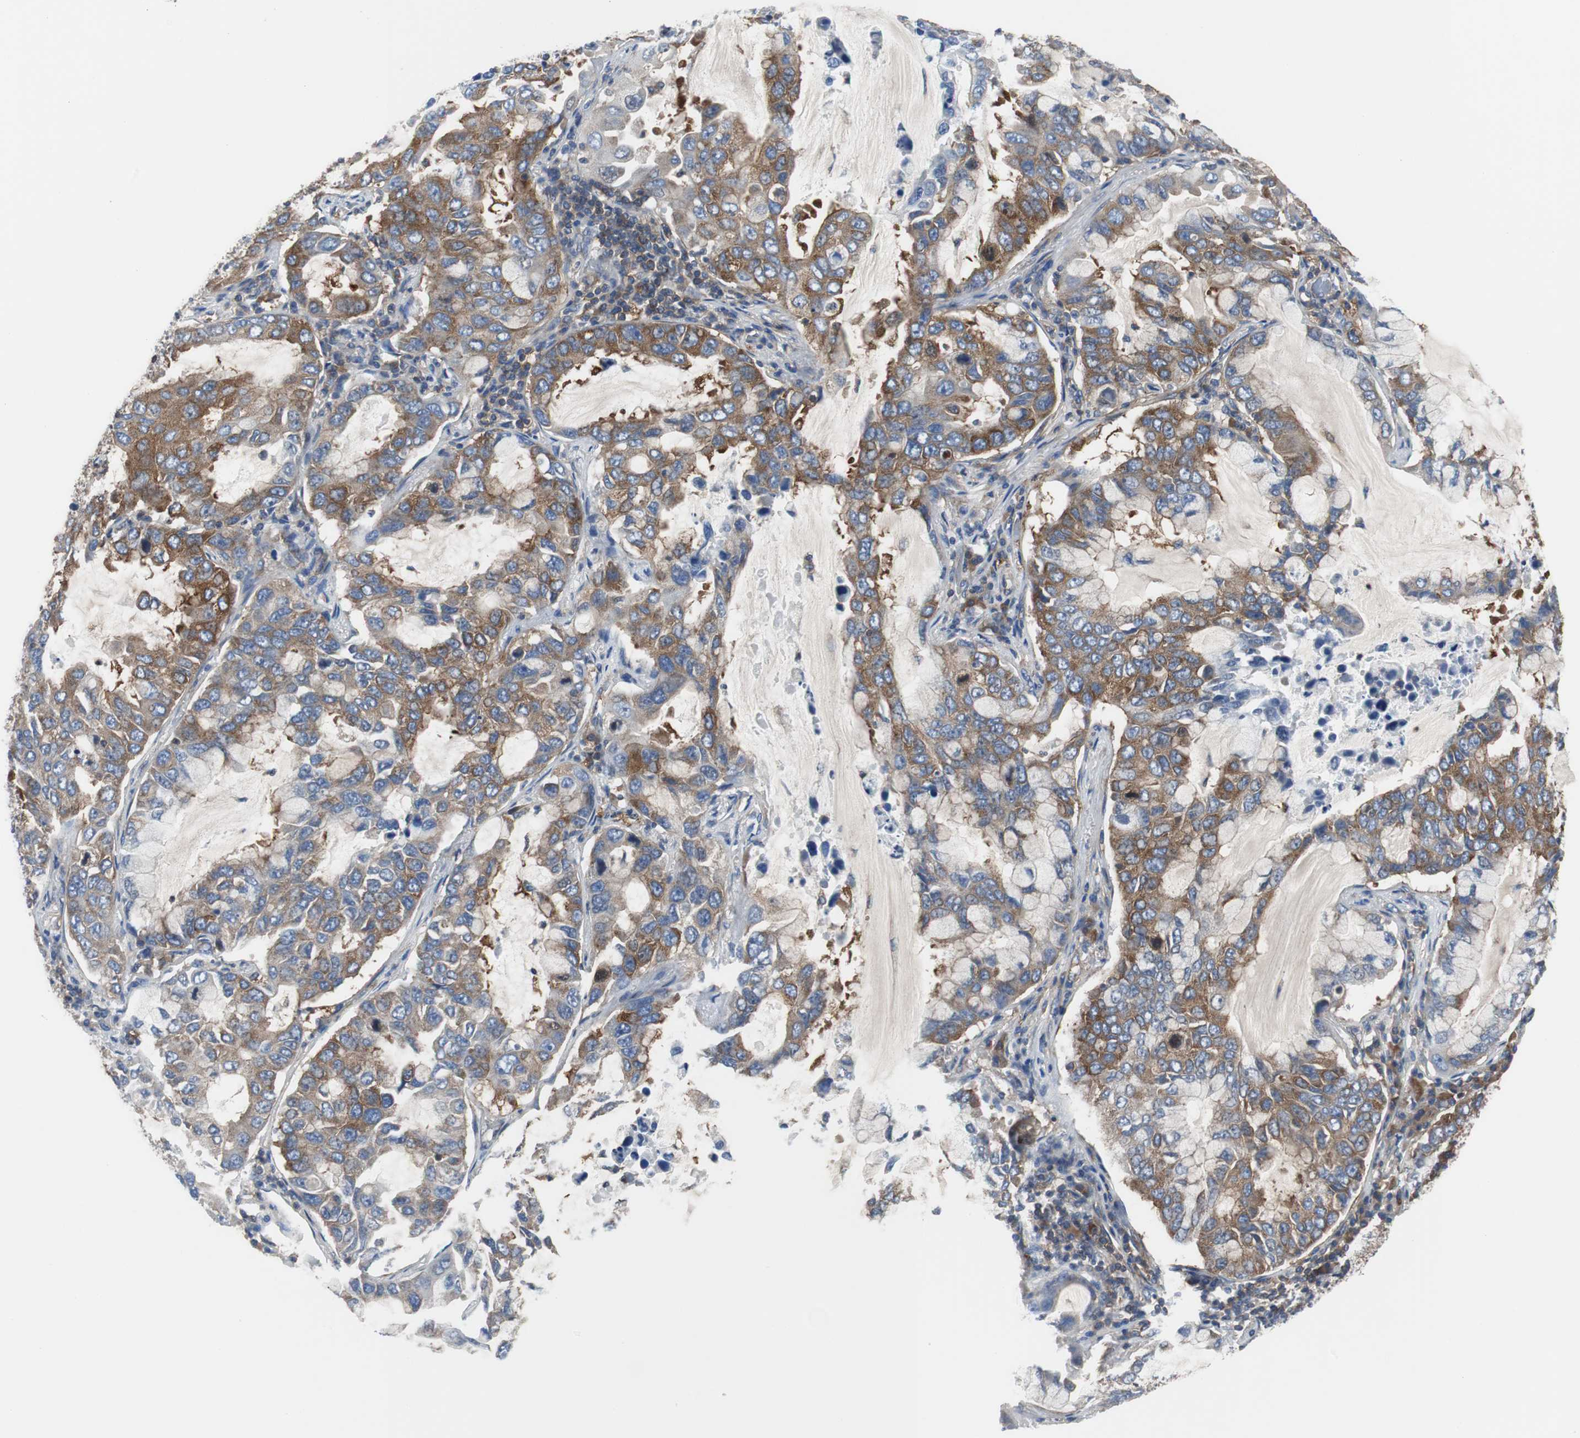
{"staining": {"intensity": "moderate", "quantity": ">75%", "location": "cytoplasmic/membranous"}, "tissue": "lung cancer", "cell_type": "Tumor cells", "image_type": "cancer", "snomed": [{"axis": "morphology", "description": "Adenocarcinoma, NOS"}, {"axis": "topography", "description": "Lung"}], "caption": "A high-resolution photomicrograph shows immunohistochemistry staining of lung cancer (adenocarcinoma), which demonstrates moderate cytoplasmic/membranous staining in approximately >75% of tumor cells.", "gene": "BRAF", "patient": {"sex": "male", "age": 64}}